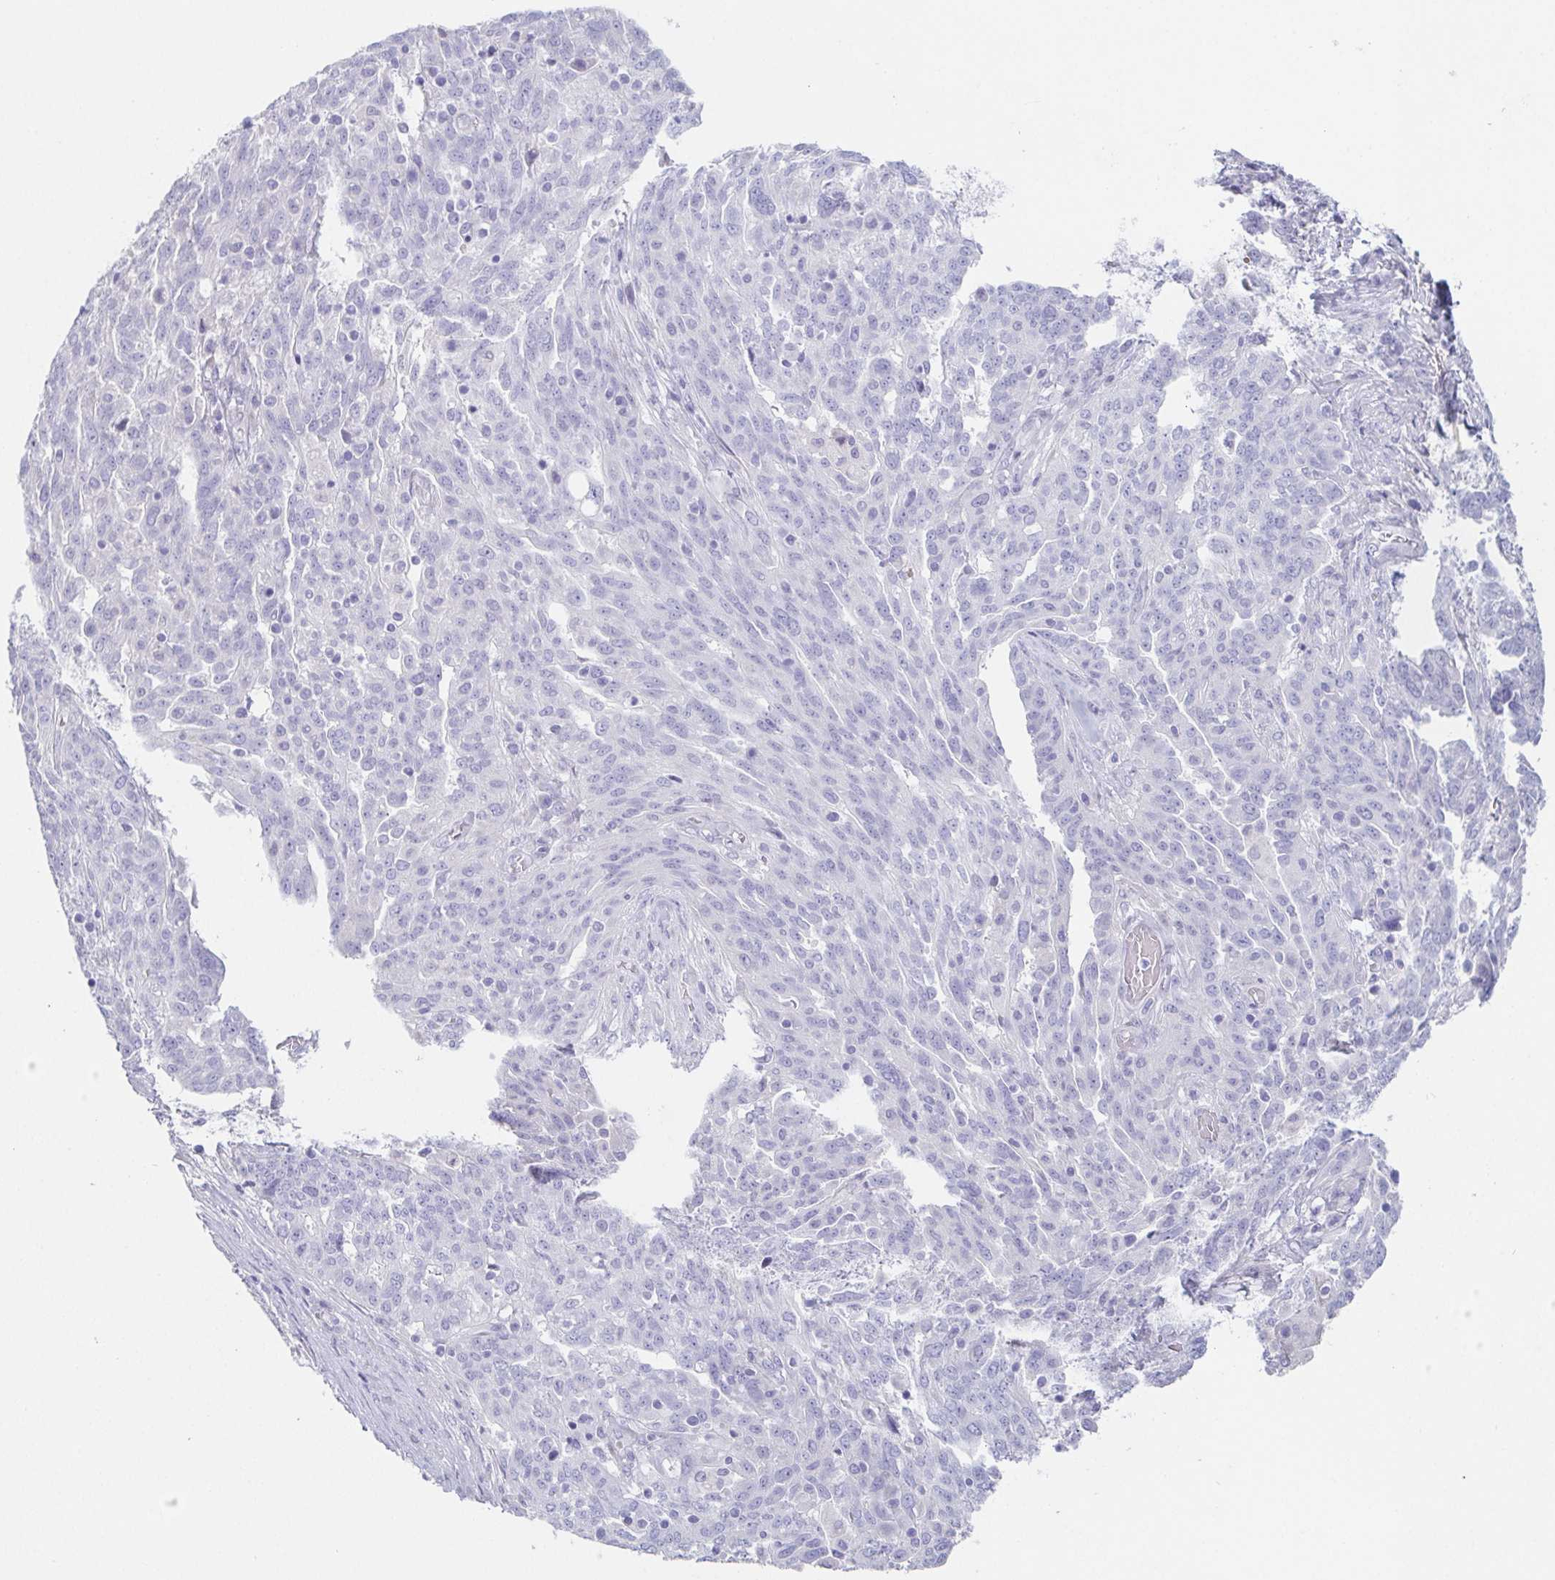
{"staining": {"intensity": "negative", "quantity": "none", "location": "none"}, "tissue": "ovarian cancer", "cell_type": "Tumor cells", "image_type": "cancer", "snomed": [{"axis": "morphology", "description": "Cystadenocarcinoma, serous, NOS"}, {"axis": "topography", "description": "Ovary"}], "caption": "High power microscopy histopathology image of an immunohistochemistry (IHC) histopathology image of ovarian serous cystadenocarcinoma, revealing no significant staining in tumor cells.", "gene": "HDGFL1", "patient": {"sex": "female", "age": 67}}